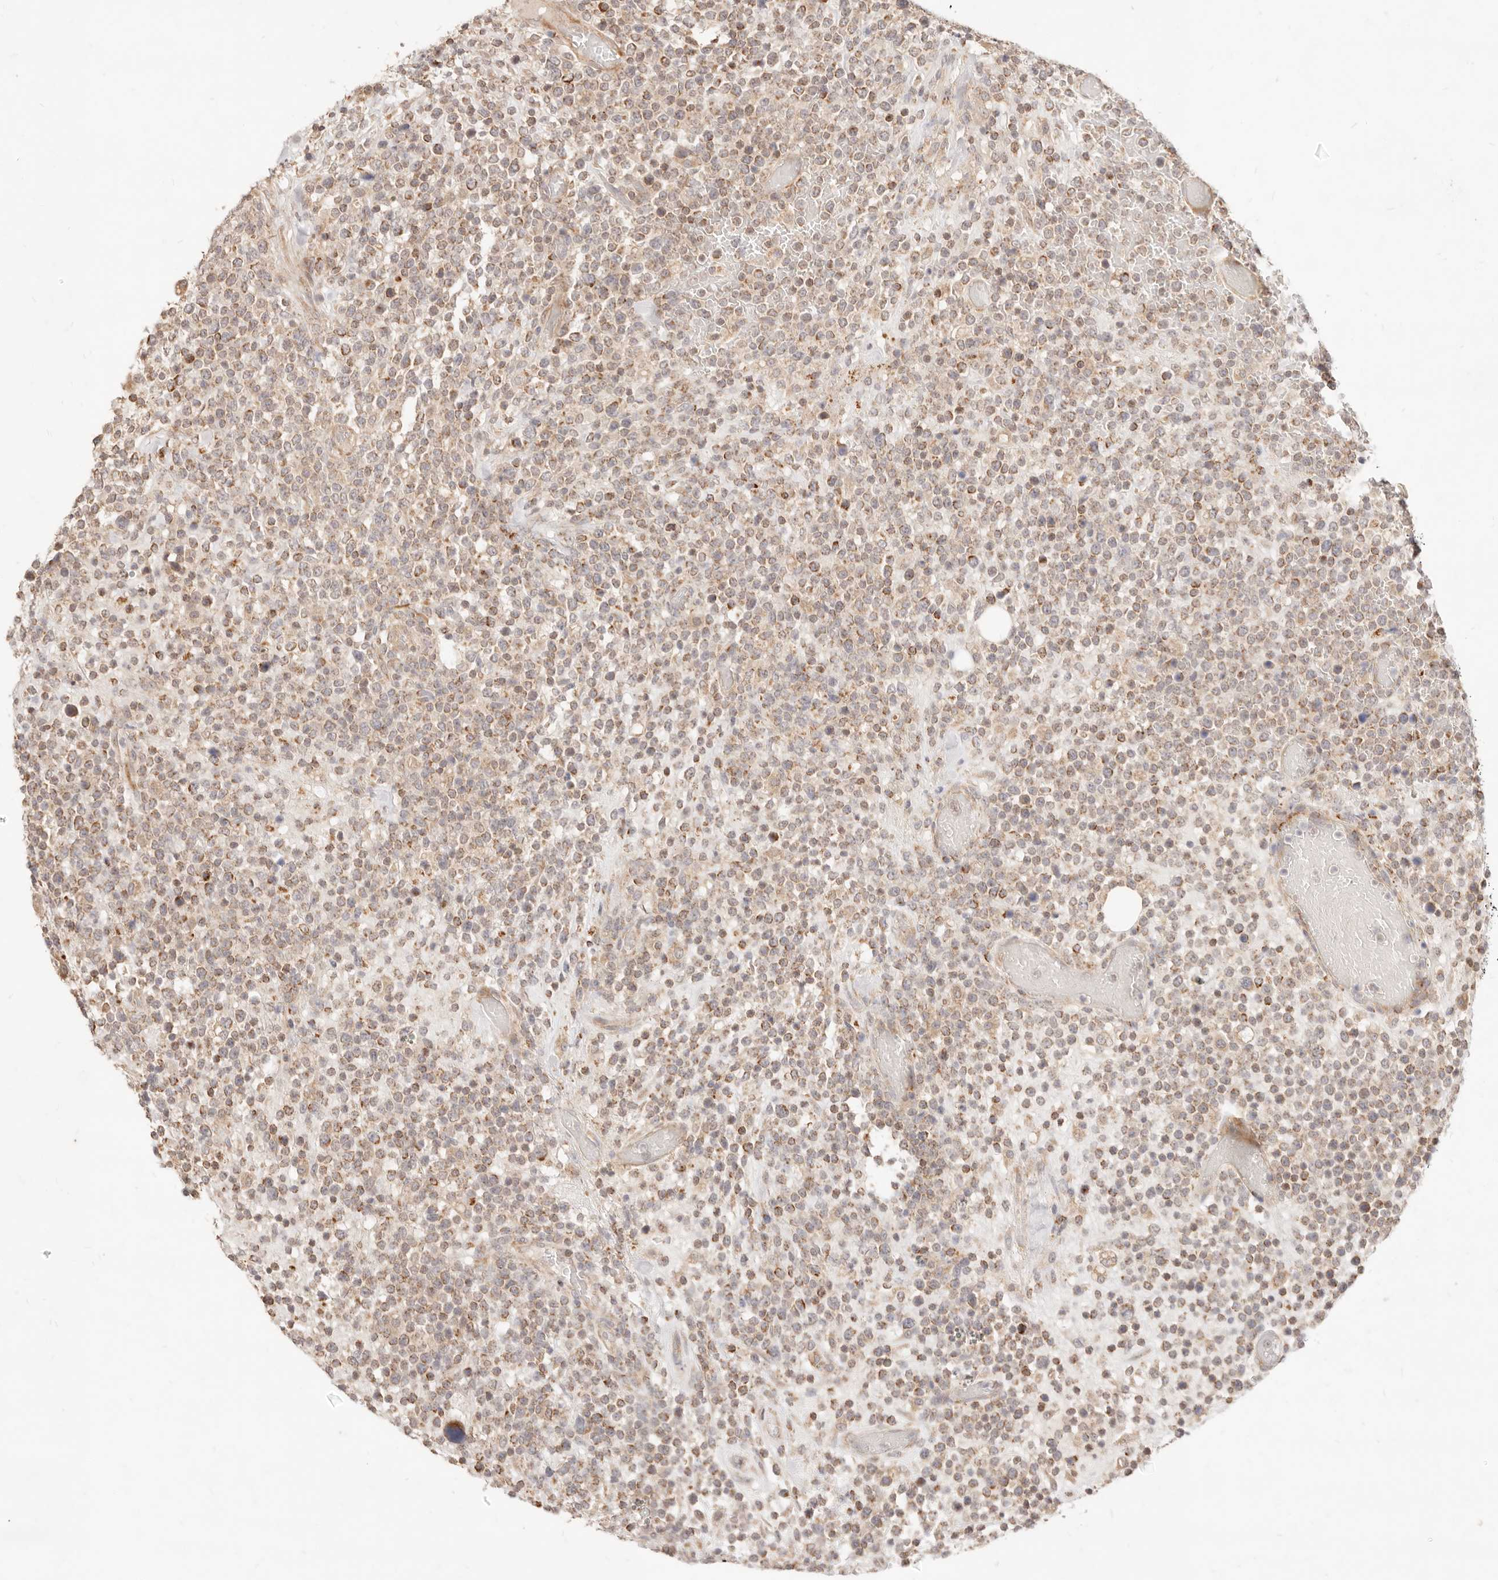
{"staining": {"intensity": "moderate", "quantity": "25%-75%", "location": "cytoplasmic/membranous"}, "tissue": "lymphoma", "cell_type": "Tumor cells", "image_type": "cancer", "snomed": [{"axis": "morphology", "description": "Malignant lymphoma, non-Hodgkin's type, High grade"}, {"axis": "topography", "description": "Colon"}], "caption": "Moderate cytoplasmic/membranous staining is seen in approximately 25%-75% of tumor cells in high-grade malignant lymphoma, non-Hodgkin's type.", "gene": "RUBCNL", "patient": {"sex": "female", "age": 53}}